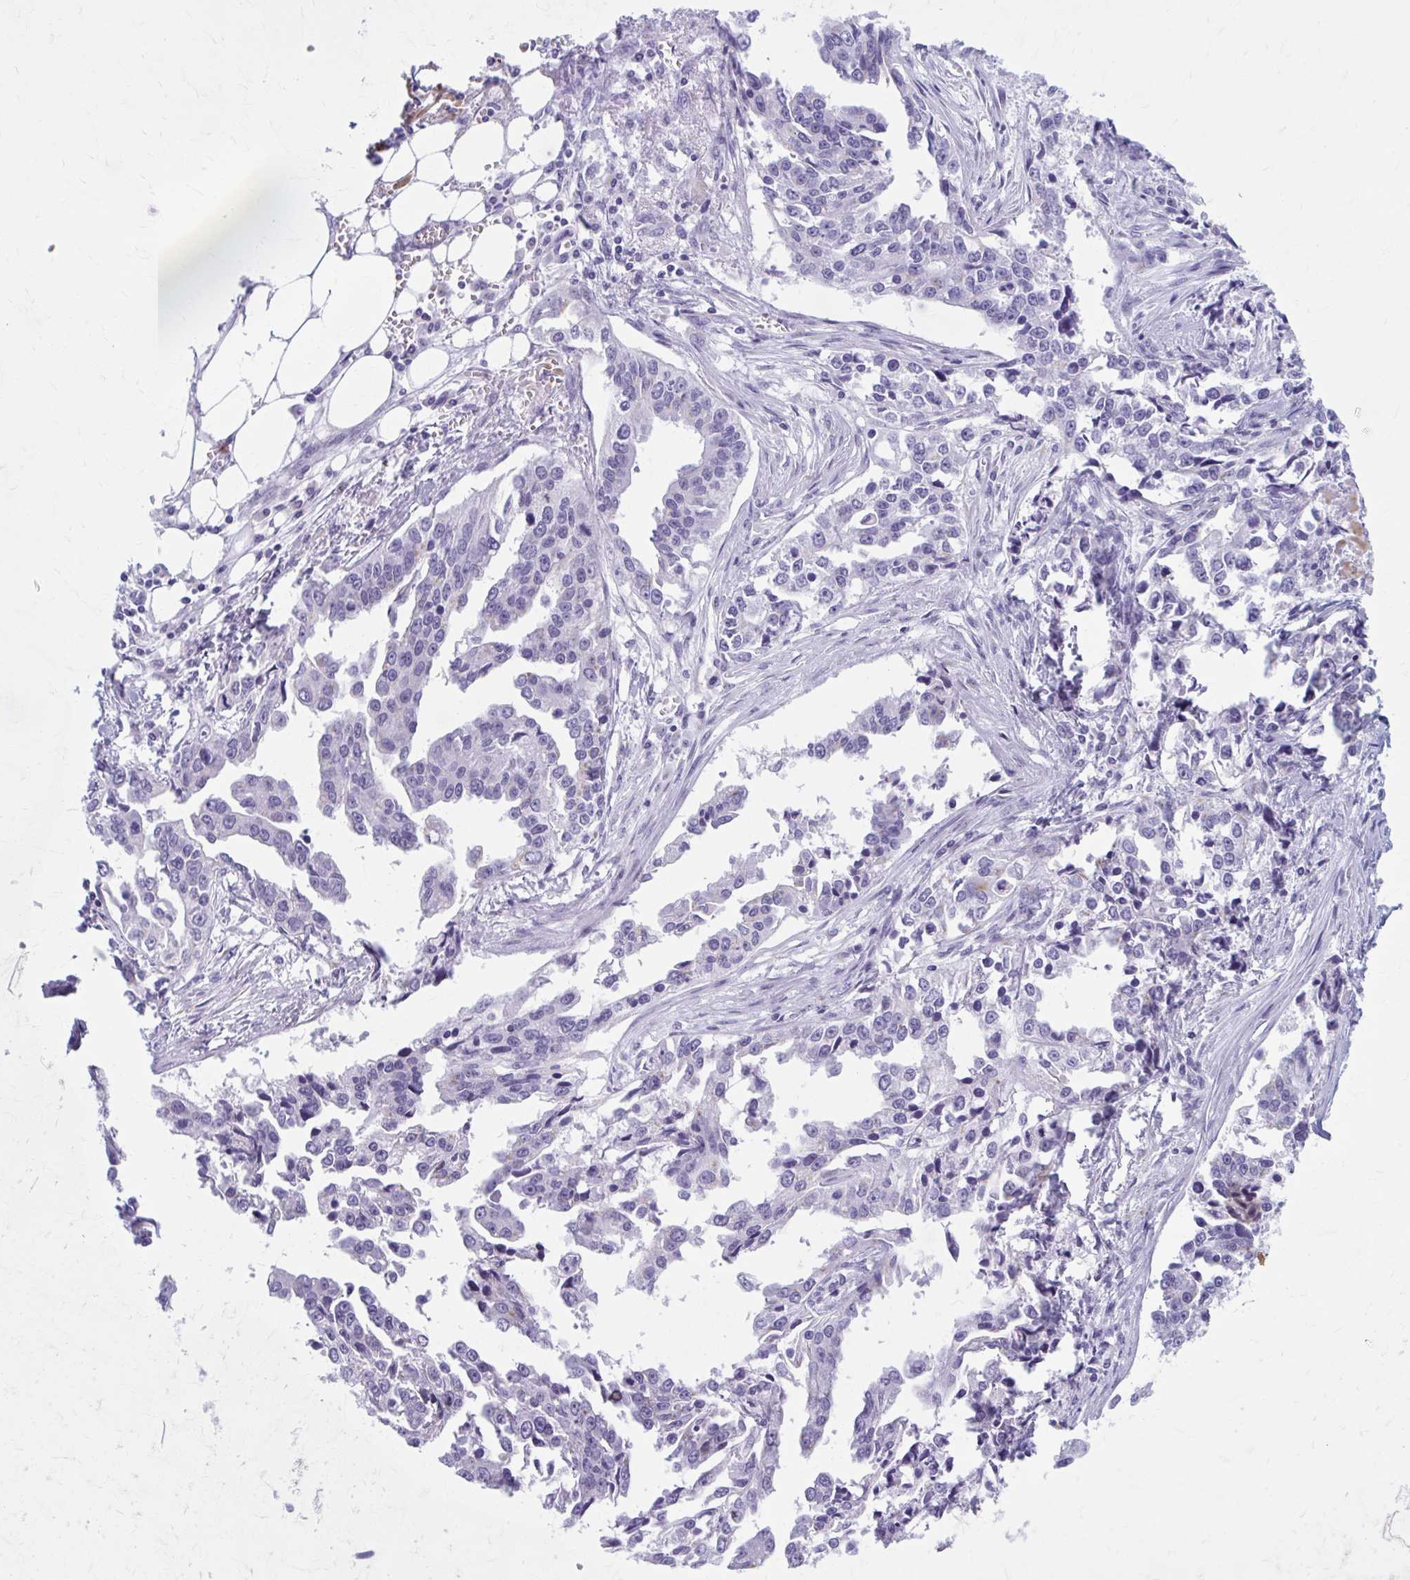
{"staining": {"intensity": "moderate", "quantity": "<25%", "location": "cytoplasmic/membranous"}, "tissue": "ovarian cancer", "cell_type": "Tumor cells", "image_type": "cancer", "snomed": [{"axis": "morphology", "description": "Cystadenocarcinoma, serous, NOS"}, {"axis": "topography", "description": "Ovary"}], "caption": "The histopathology image displays immunohistochemical staining of ovarian cancer. There is moderate cytoplasmic/membranous staining is identified in approximately <25% of tumor cells.", "gene": "KCNE2", "patient": {"sex": "female", "age": 75}}